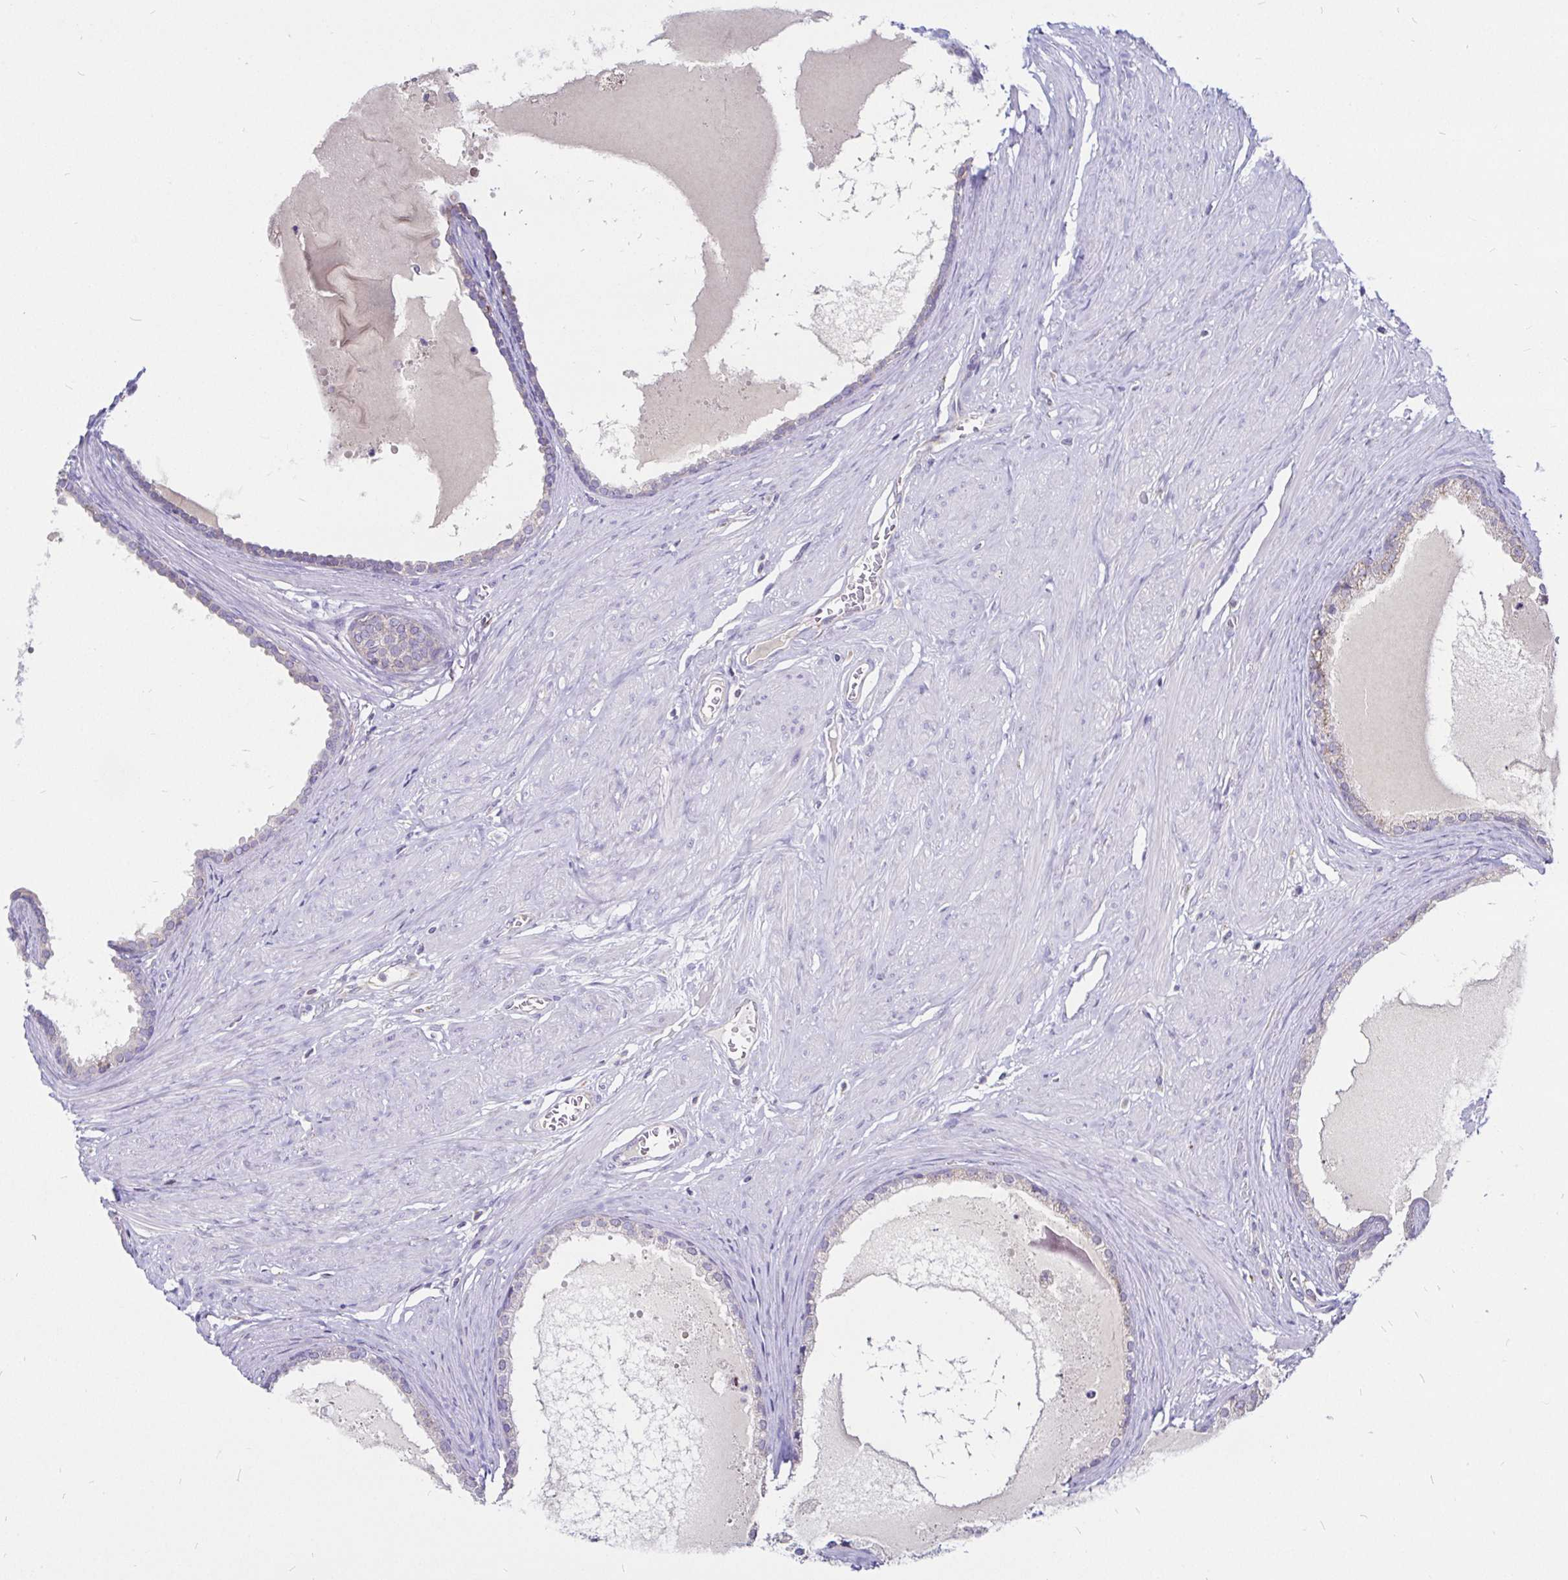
{"staining": {"intensity": "weak", "quantity": "<25%", "location": "cytoplasmic/membranous"}, "tissue": "prostate", "cell_type": "Glandular cells", "image_type": "normal", "snomed": [{"axis": "morphology", "description": "Normal tissue, NOS"}, {"axis": "topography", "description": "Prostate"}, {"axis": "topography", "description": "Peripheral nerve tissue"}], "caption": "Immunohistochemical staining of normal human prostate displays no significant staining in glandular cells. Nuclei are stained in blue.", "gene": "PGAM2", "patient": {"sex": "male", "age": 55}}